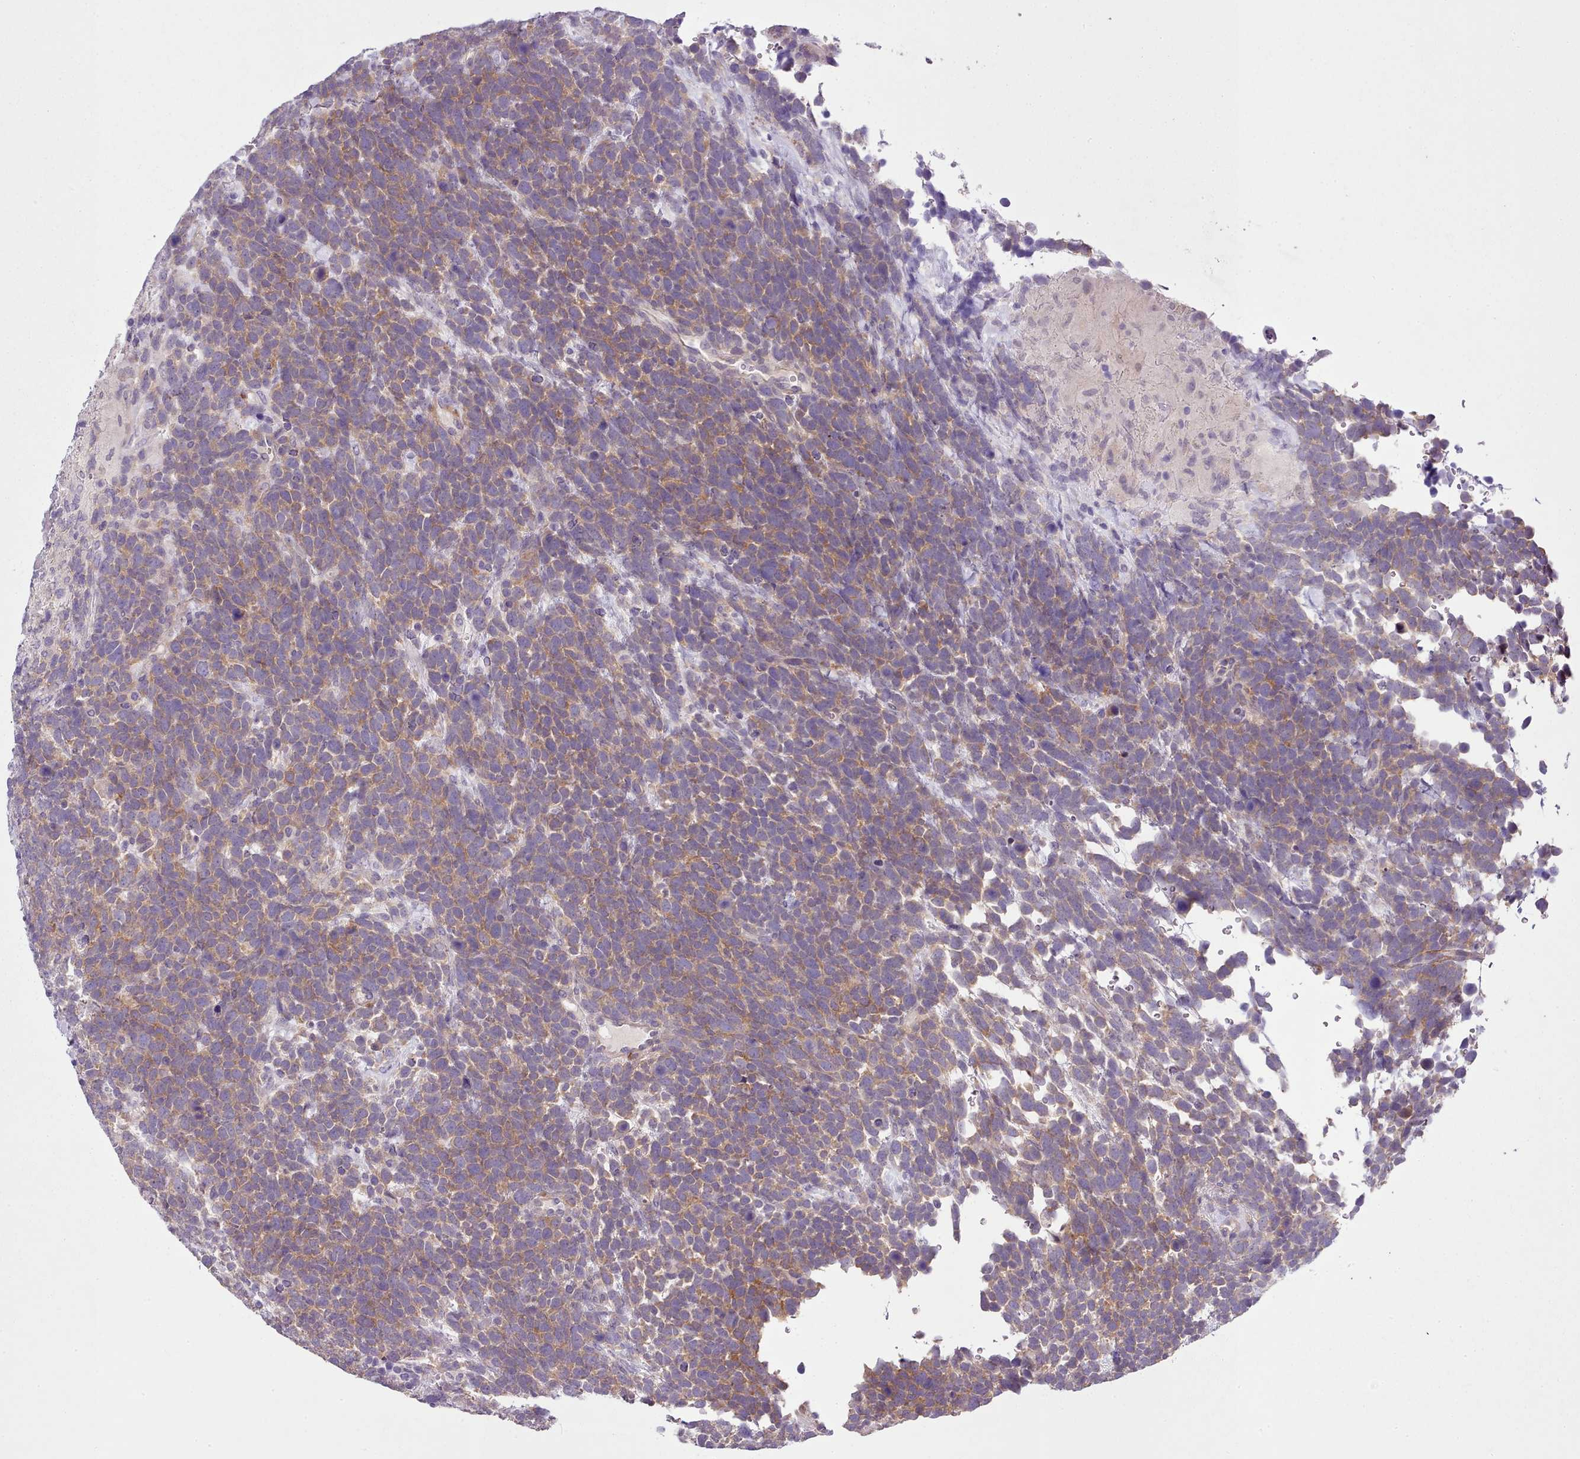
{"staining": {"intensity": "moderate", "quantity": ">75%", "location": "cytoplasmic/membranous"}, "tissue": "urothelial cancer", "cell_type": "Tumor cells", "image_type": "cancer", "snomed": [{"axis": "morphology", "description": "Urothelial carcinoma, High grade"}, {"axis": "topography", "description": "Urinary bladder"}], "caption": "This photomicrograph reveals immunohistochemistry (IHC) staining of high-grade urothelial carcinoma, with medium moderate cytoplasmic/membranous positivity in about >75% of tumor cells.", "gene": "SETX", "patient": {"sex": "female", "age": 82}}